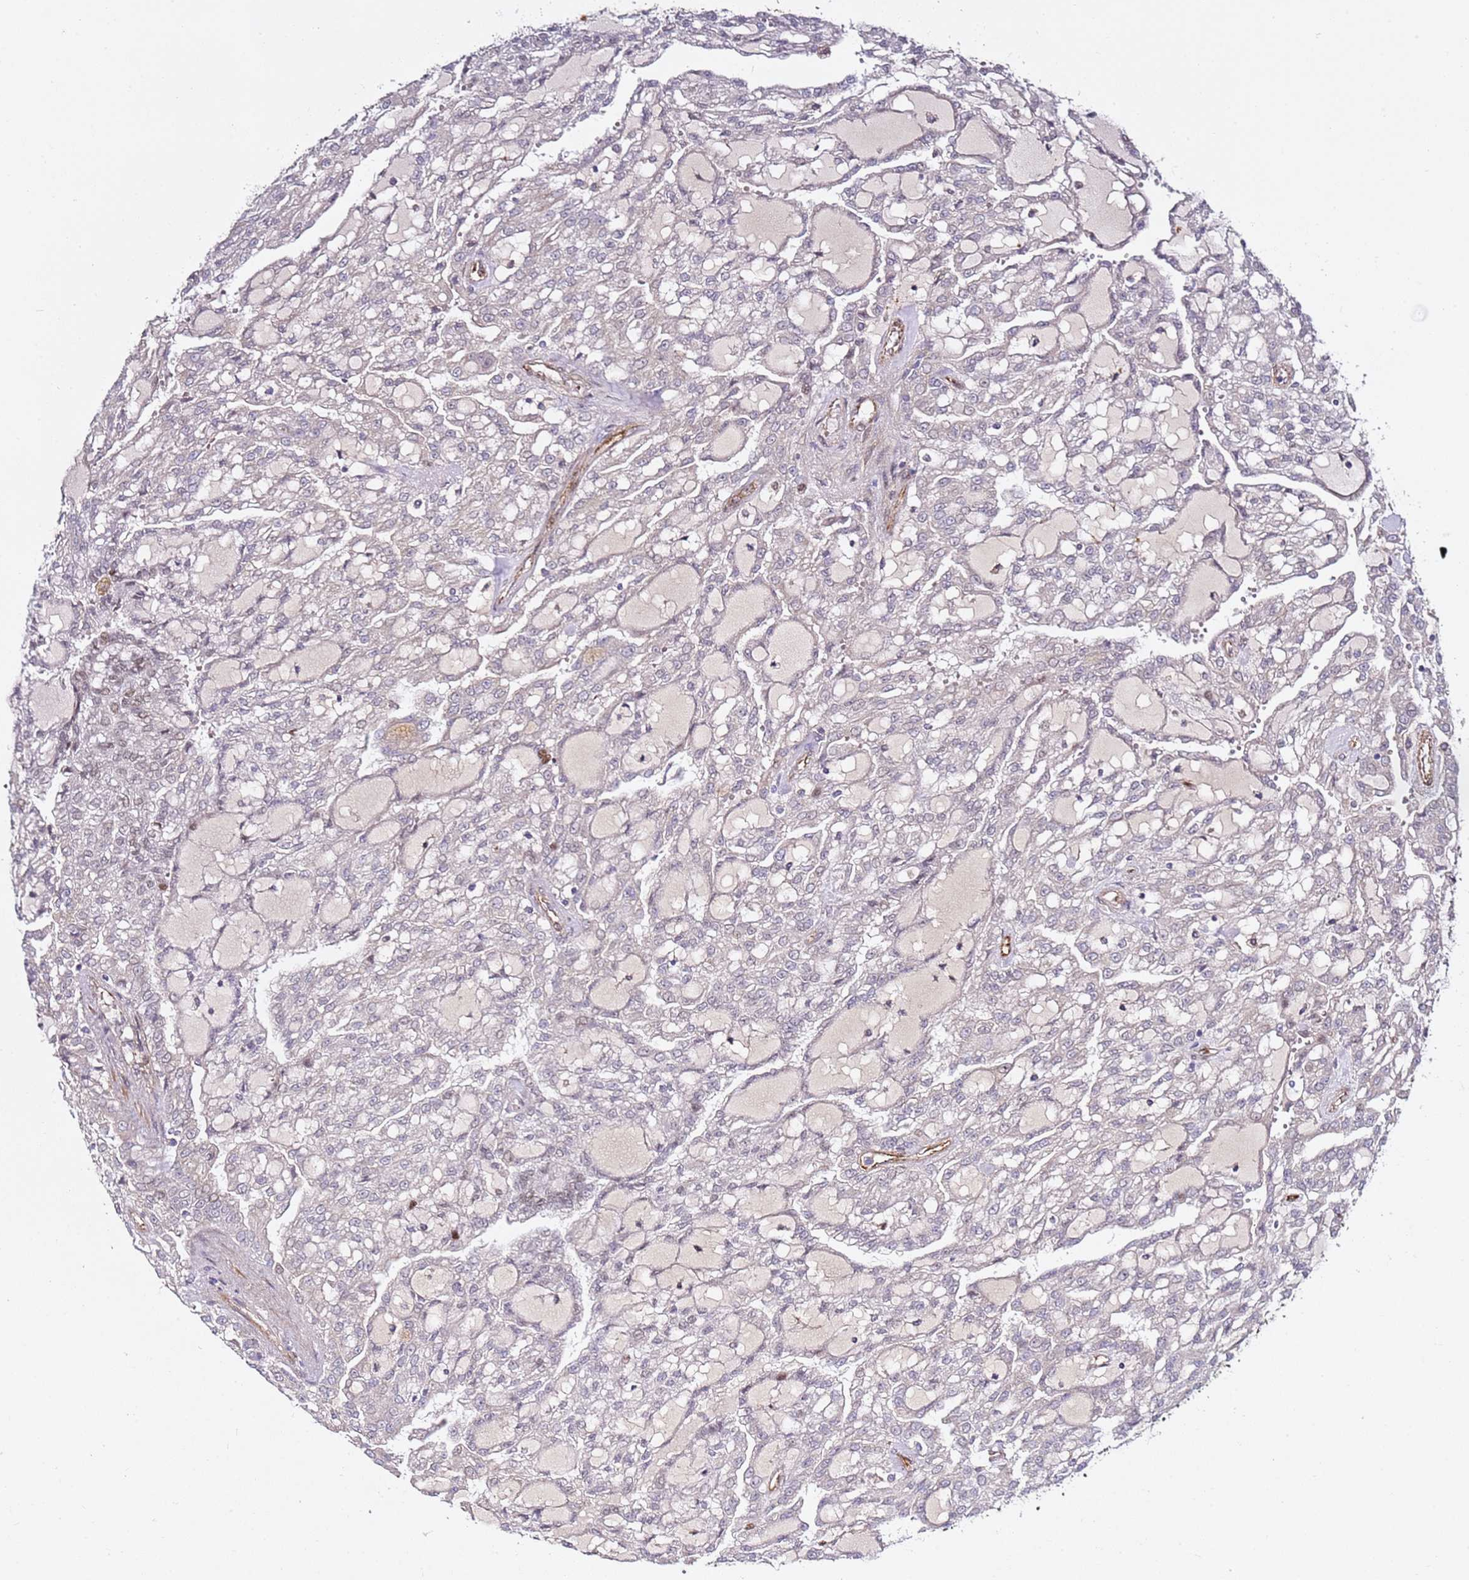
{"staining": {"intensity": "negative", "quantity": "none", "location": "none"}, "tissue": "renal cancer", "cell_type": "Tumor cells", "image_type": "cancer", "snomed": [{"axis": "morphology", "description": "Adenocarcinoma, NOS"}, {"axis": "topography", "description": "Kidney"}], "caption": "Human renal cancer stained for a protein using IHC displays no staining in tumor cells.", "gene": "EPS8L1", "patient": {"sex": "male", "age": 63}}